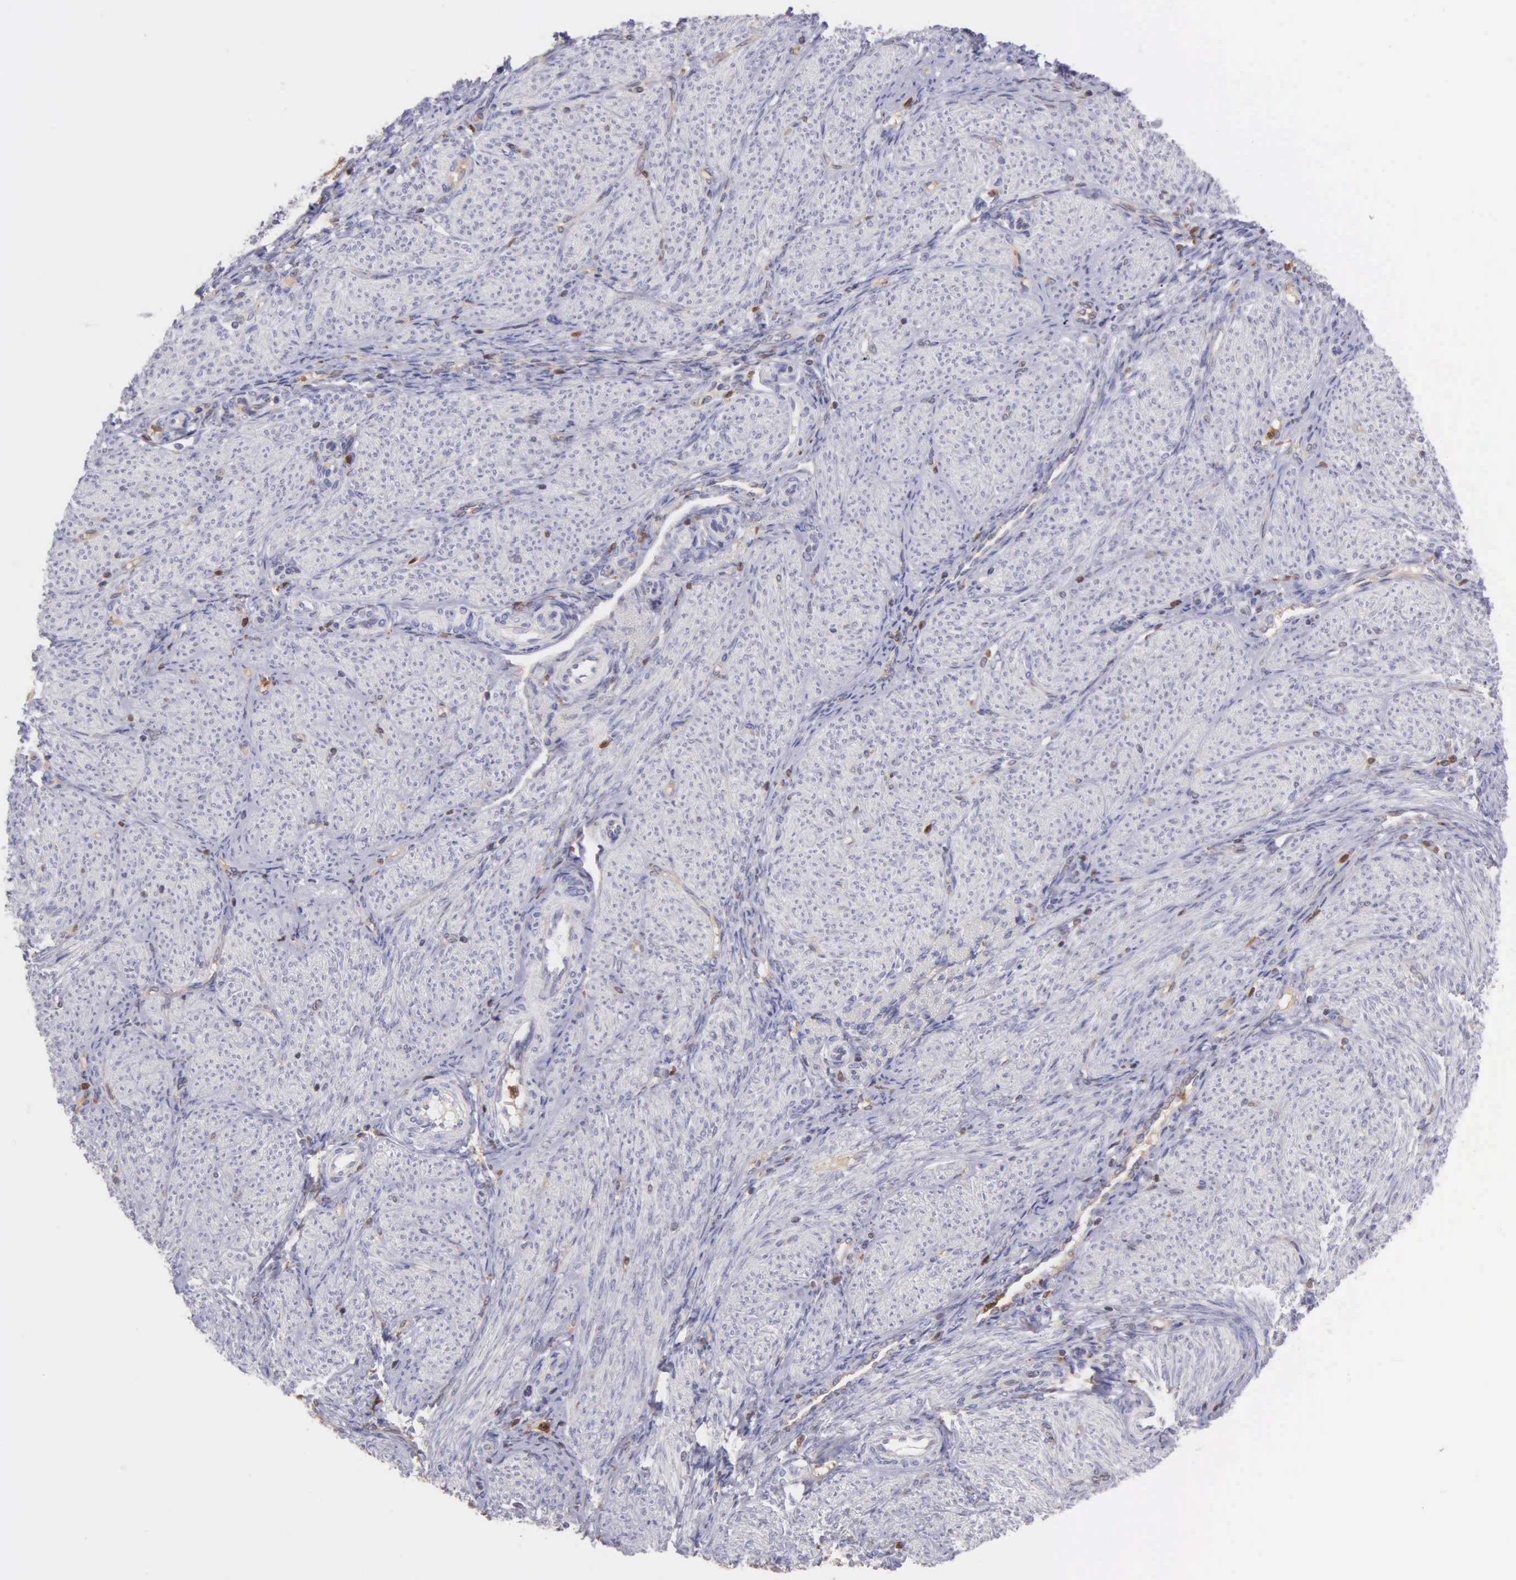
{"staining": {"intensity": "negative", "quantity": "none", "location": "none"}, "tissue": "endometrium", "cell_type": "Cells in endometrial stroma", "image_type": "normal", "snomed": [{"axis": "morphology", "description": "Normal tissue, NOS"}, {"axis": "topography", "description": "Endometrium"}], "caption": "Human endometrium stained for a protein using immunohistochemistry (IHC) reveals no staining in cells in endometrial stroma.", "gene": "BID", "patient": {"sex": "female", "age": 36}}